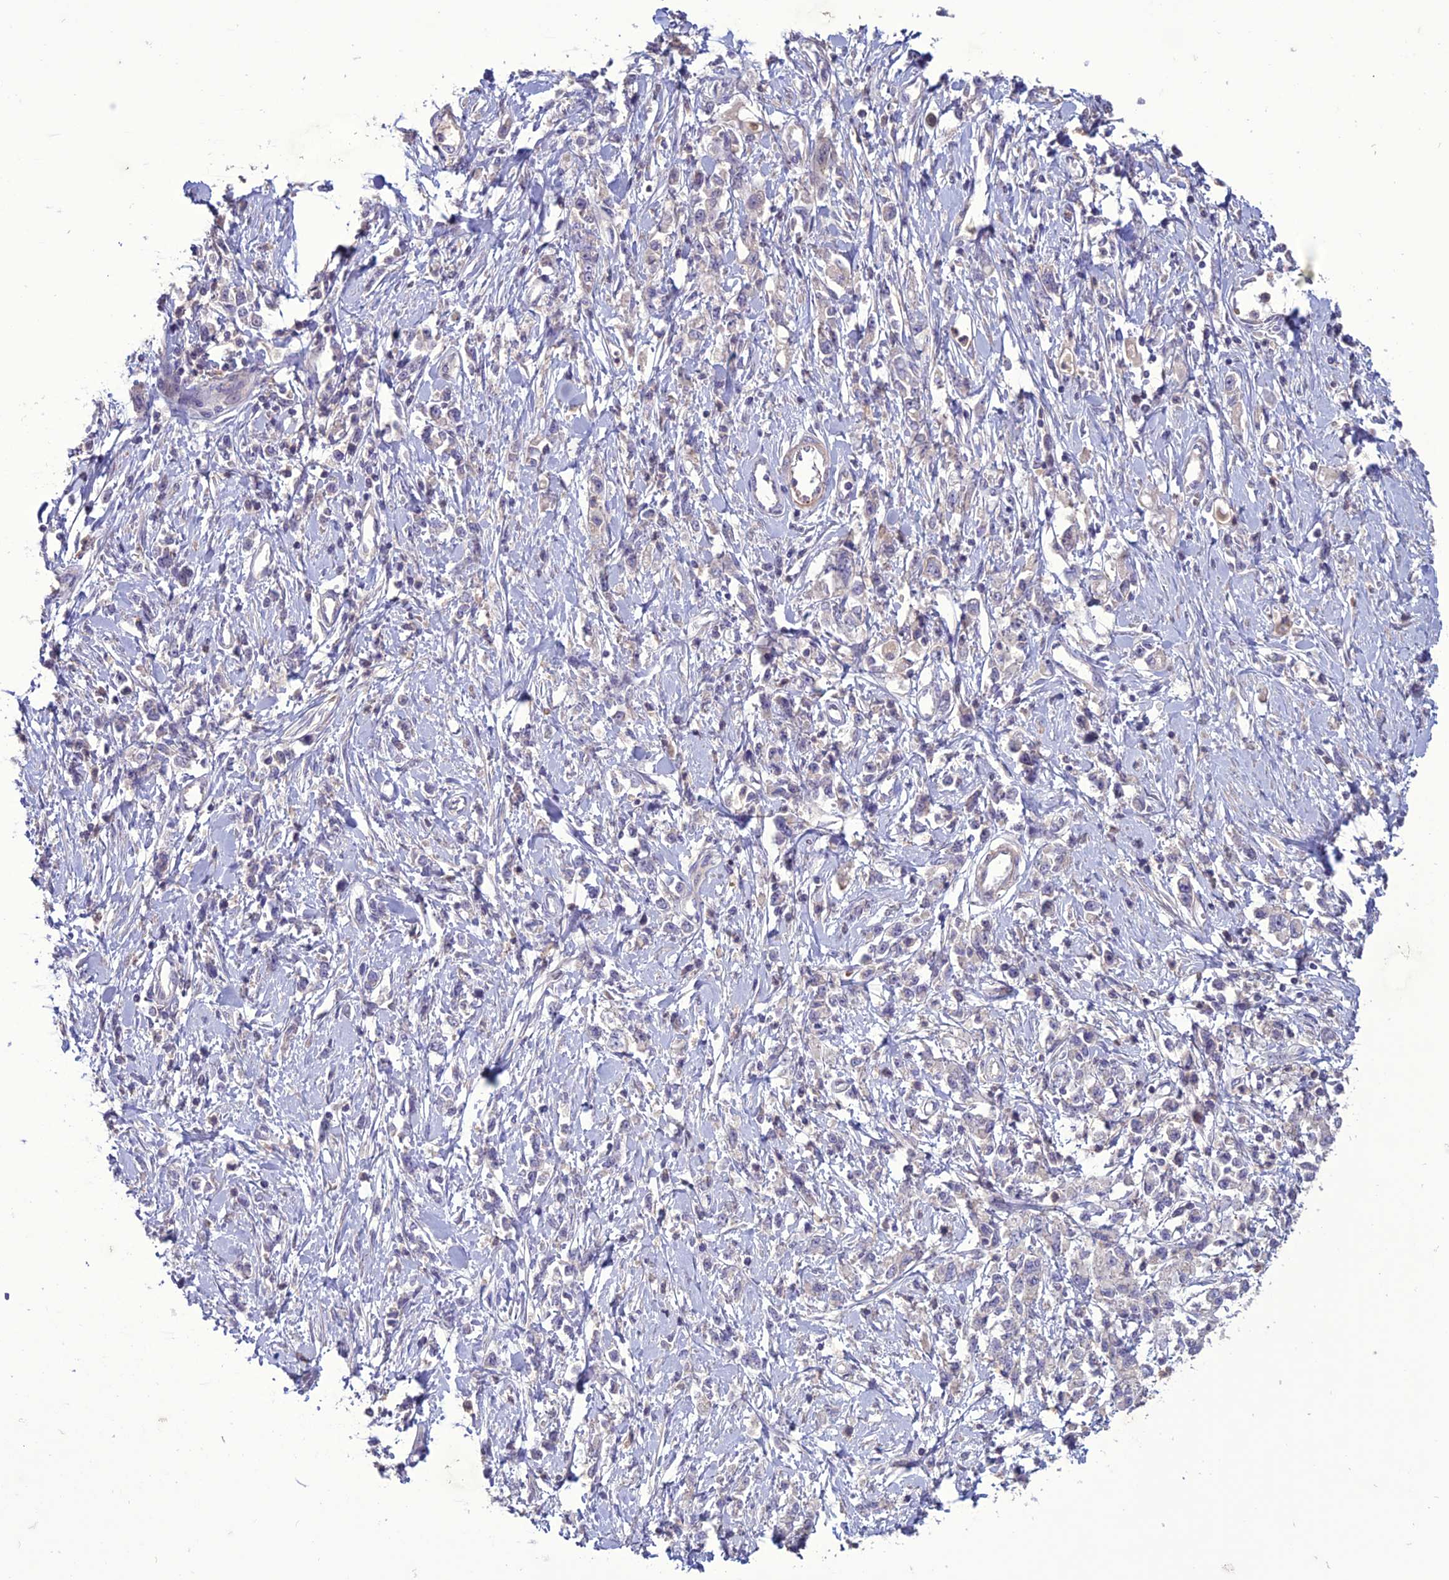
{"staining": {"intensity": "negative", "quantity": "none", "location": "none"}, "tissue": "stomach cancer", "cell_type": "Tumor cells", "image_type": "cancer", "snomed": [{"axis": "morphology", "description": "Adenocarcinoma, NOS"}, {"axis": "topography", "description": "Stomach"}], "caption": "Tumor cells show no significant protein staining in stomach cancer (adenocarcinoma).", "gene": "C2orf76", "patient": {"sex": "female", "age": 76}}